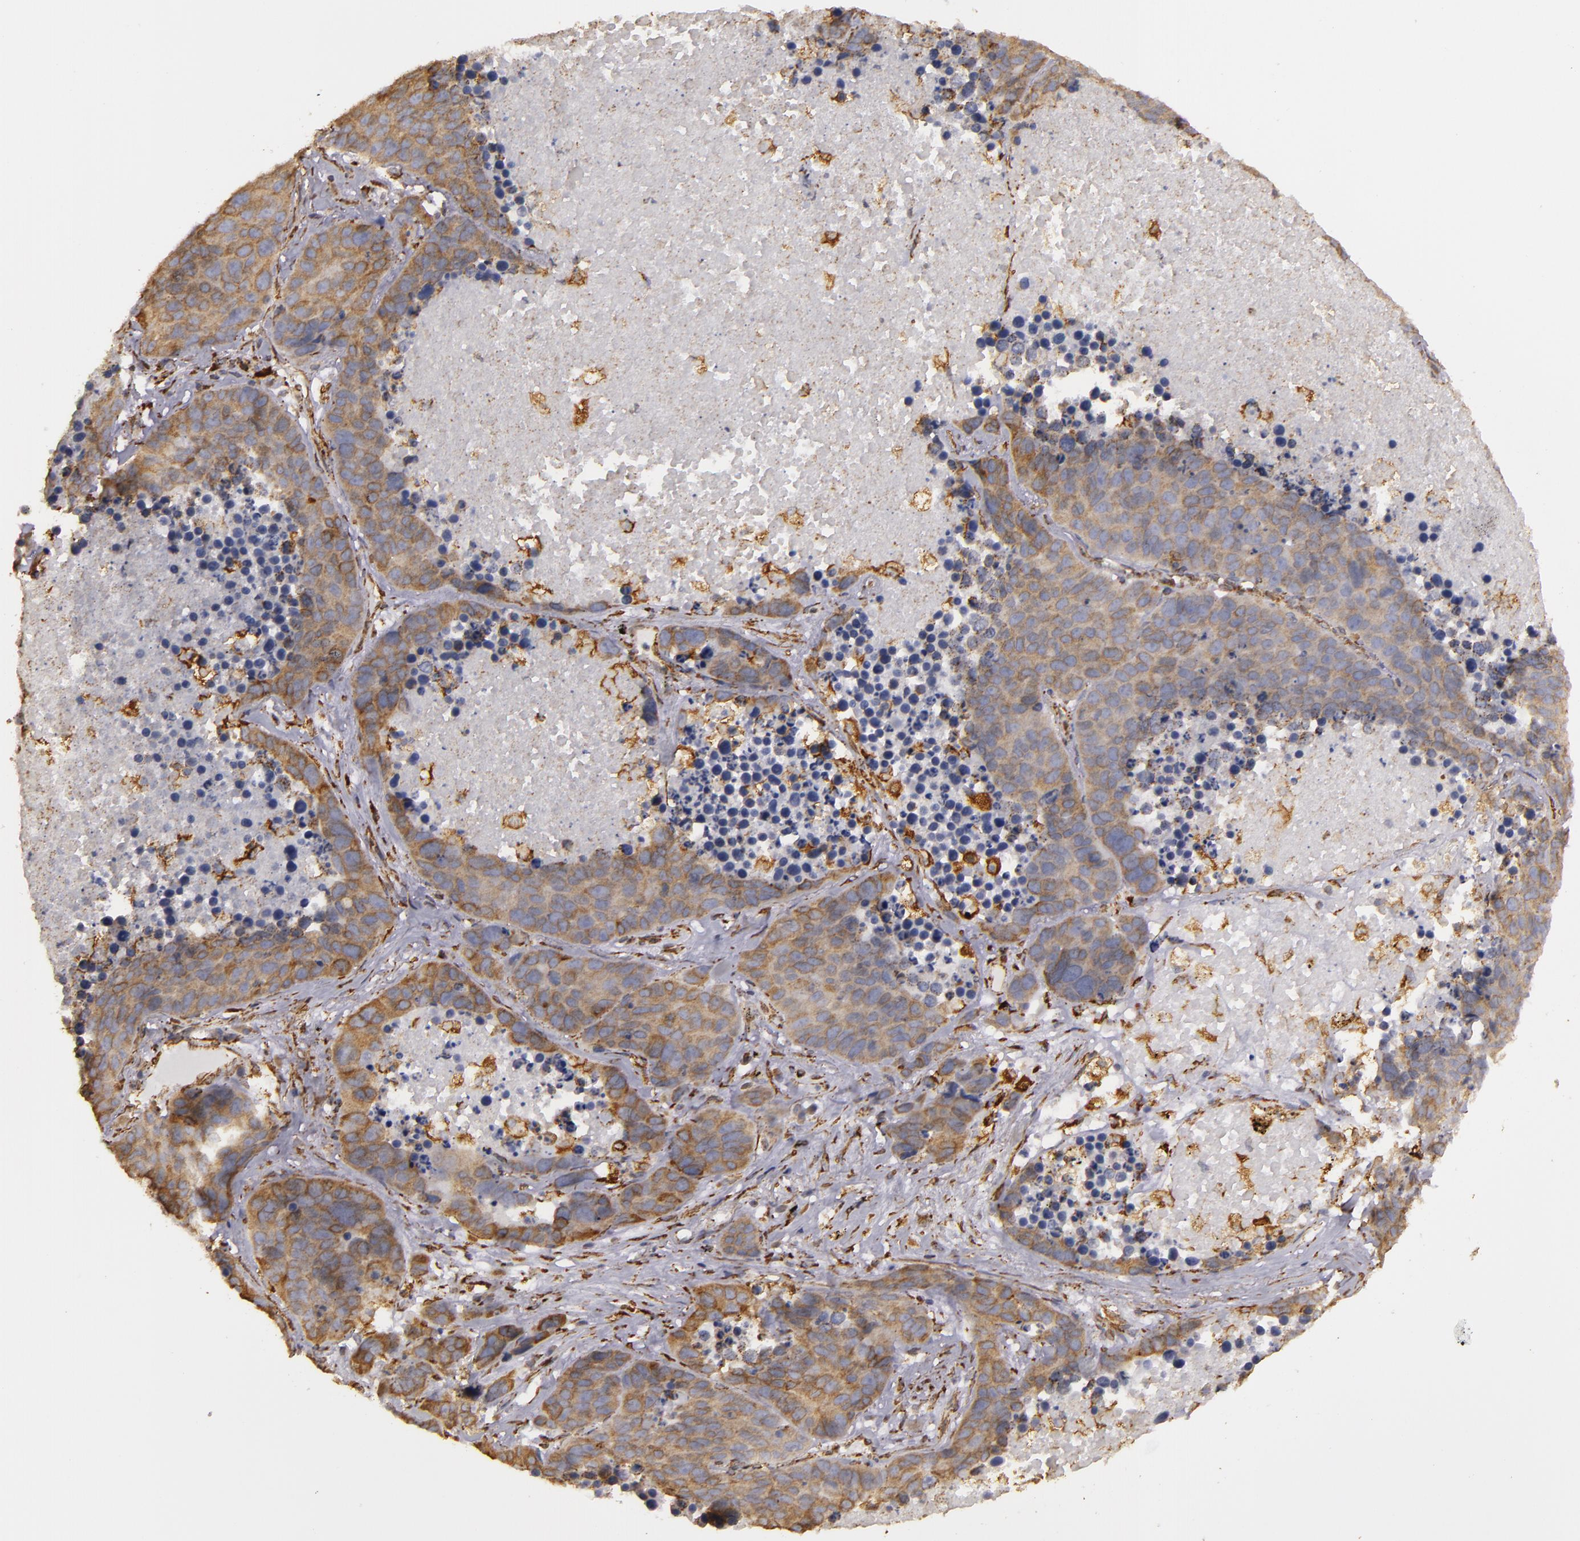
{"staining": {"intensity": "moderate", "quantity": ">75%", "location": "cytoplasmic/membranous"}, "tissue": "lung cancer", "cell_type": "Tumor cells", "image_type": "cancer", "snomed": [{"axis": "morphology", "description": "Carcinoid, malignant, NOS"}, {"axis": "topography", "description": "Lung"}], "caption": "Immunohistochemical staining of lung cancer (carcinoid (malignant)) shows medium levels of moderate cytoplasmic/membranous expression in about >75% of tumor cells. The staining is performed using DAB brown chromogen to label protein expression. The nuclei are counter-stained blue using hematoxylin.", "gene": "CYB5R3", "patient": {"sex": "male", "age": 60}}